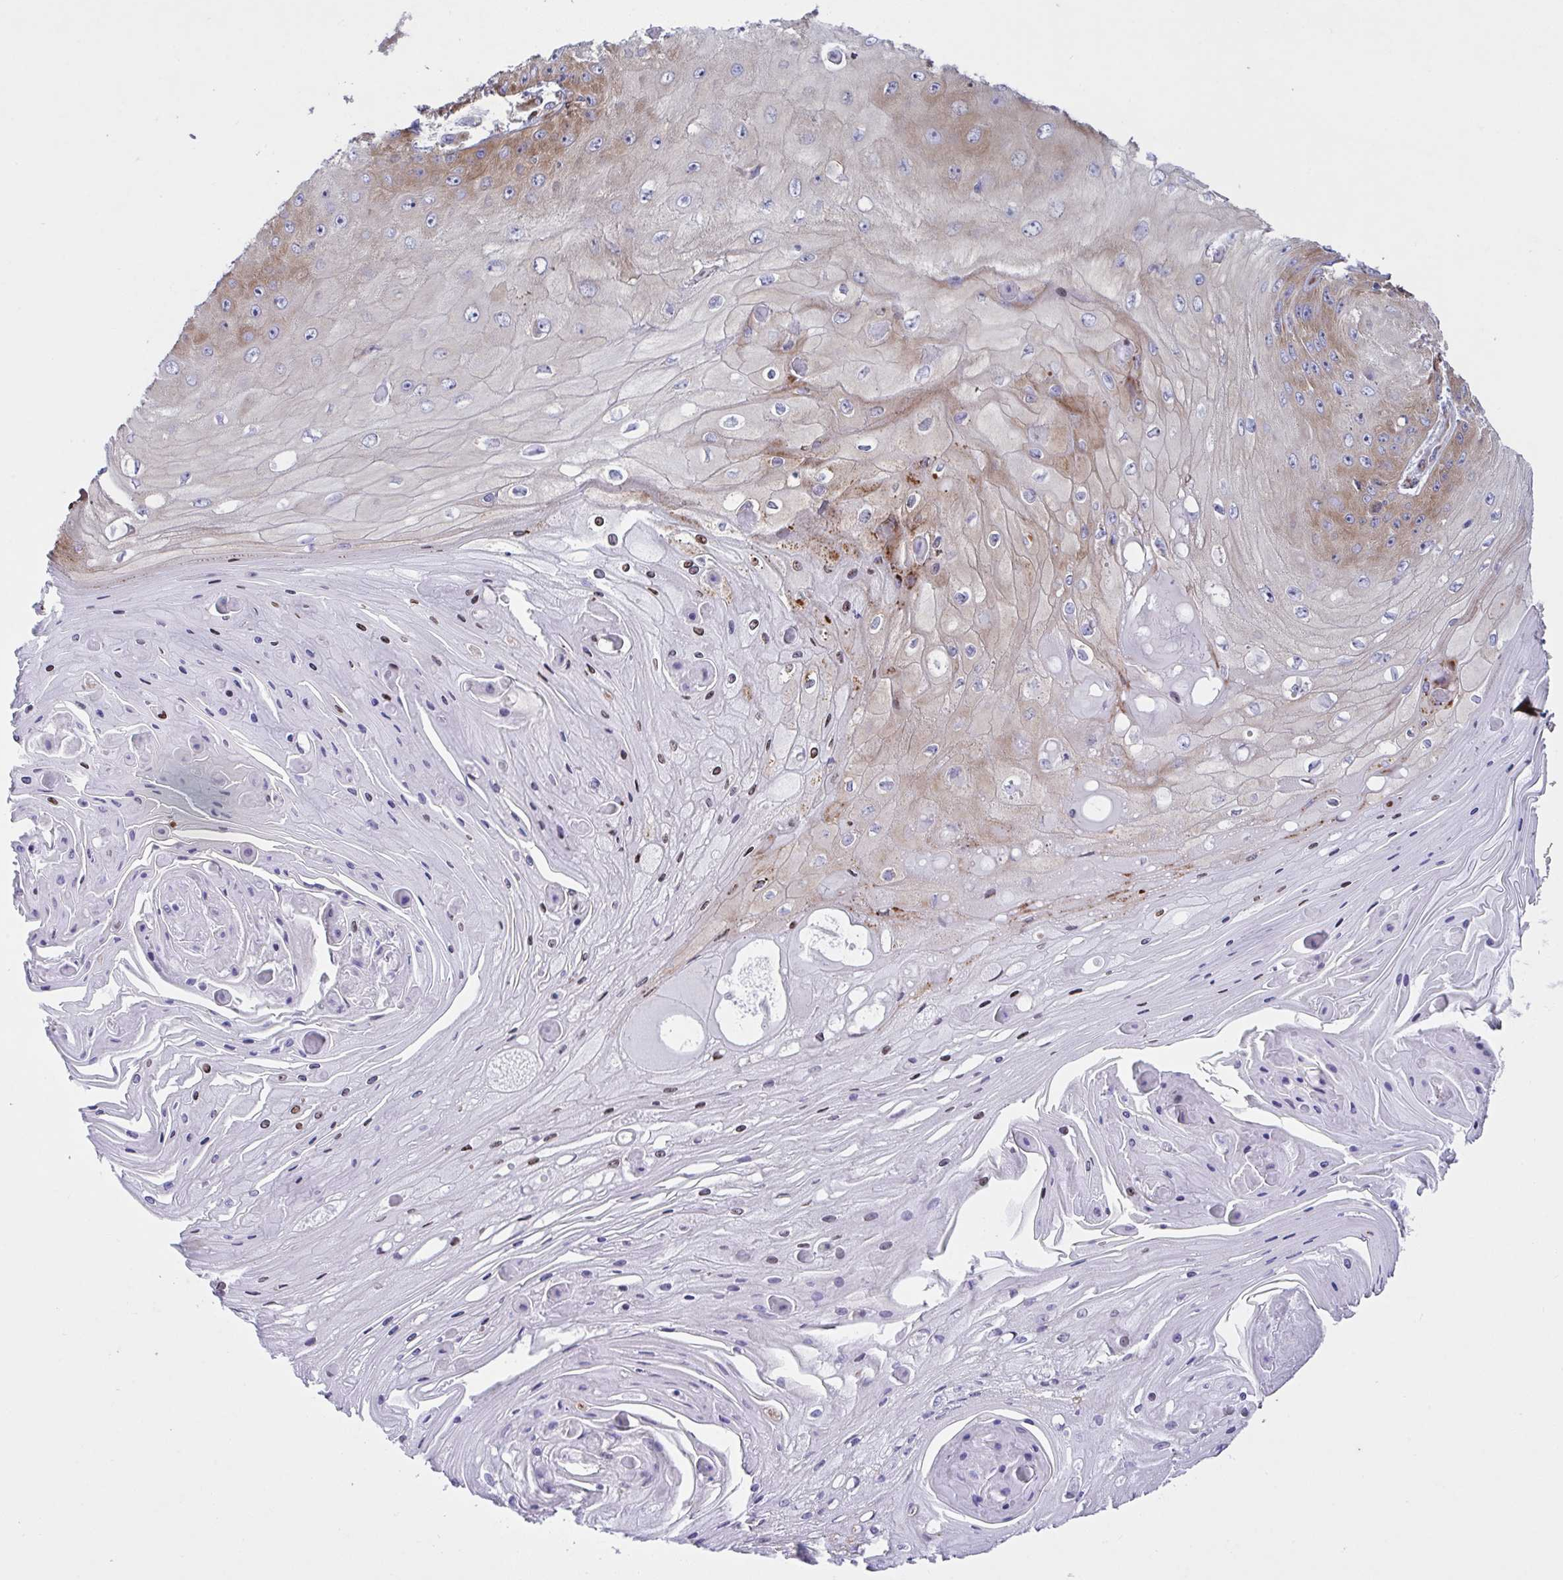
{"staining": {"intensity": "moderate", "quantity": "25%-75%", "location": "cytoplasmic/membranous,nuclear"}, "tissue": "skin cancer", "cell_type": "Tumor cells", "image_type": "cancer", "snomed": [{"axis": "morphology", "description": "Squamous cell carcinoma, NOS"}, {"axis": "topography", "description": "Skin"}], "caption": "The histopathology image demonstrates a brown stain indicating the presence of a protein in the cytoplasmic/membranous and nuclear of tumor cells in squamous cell carcinoma (skin).", "gene": "FAU", "patient": {"sex": "male", "age": 70}}